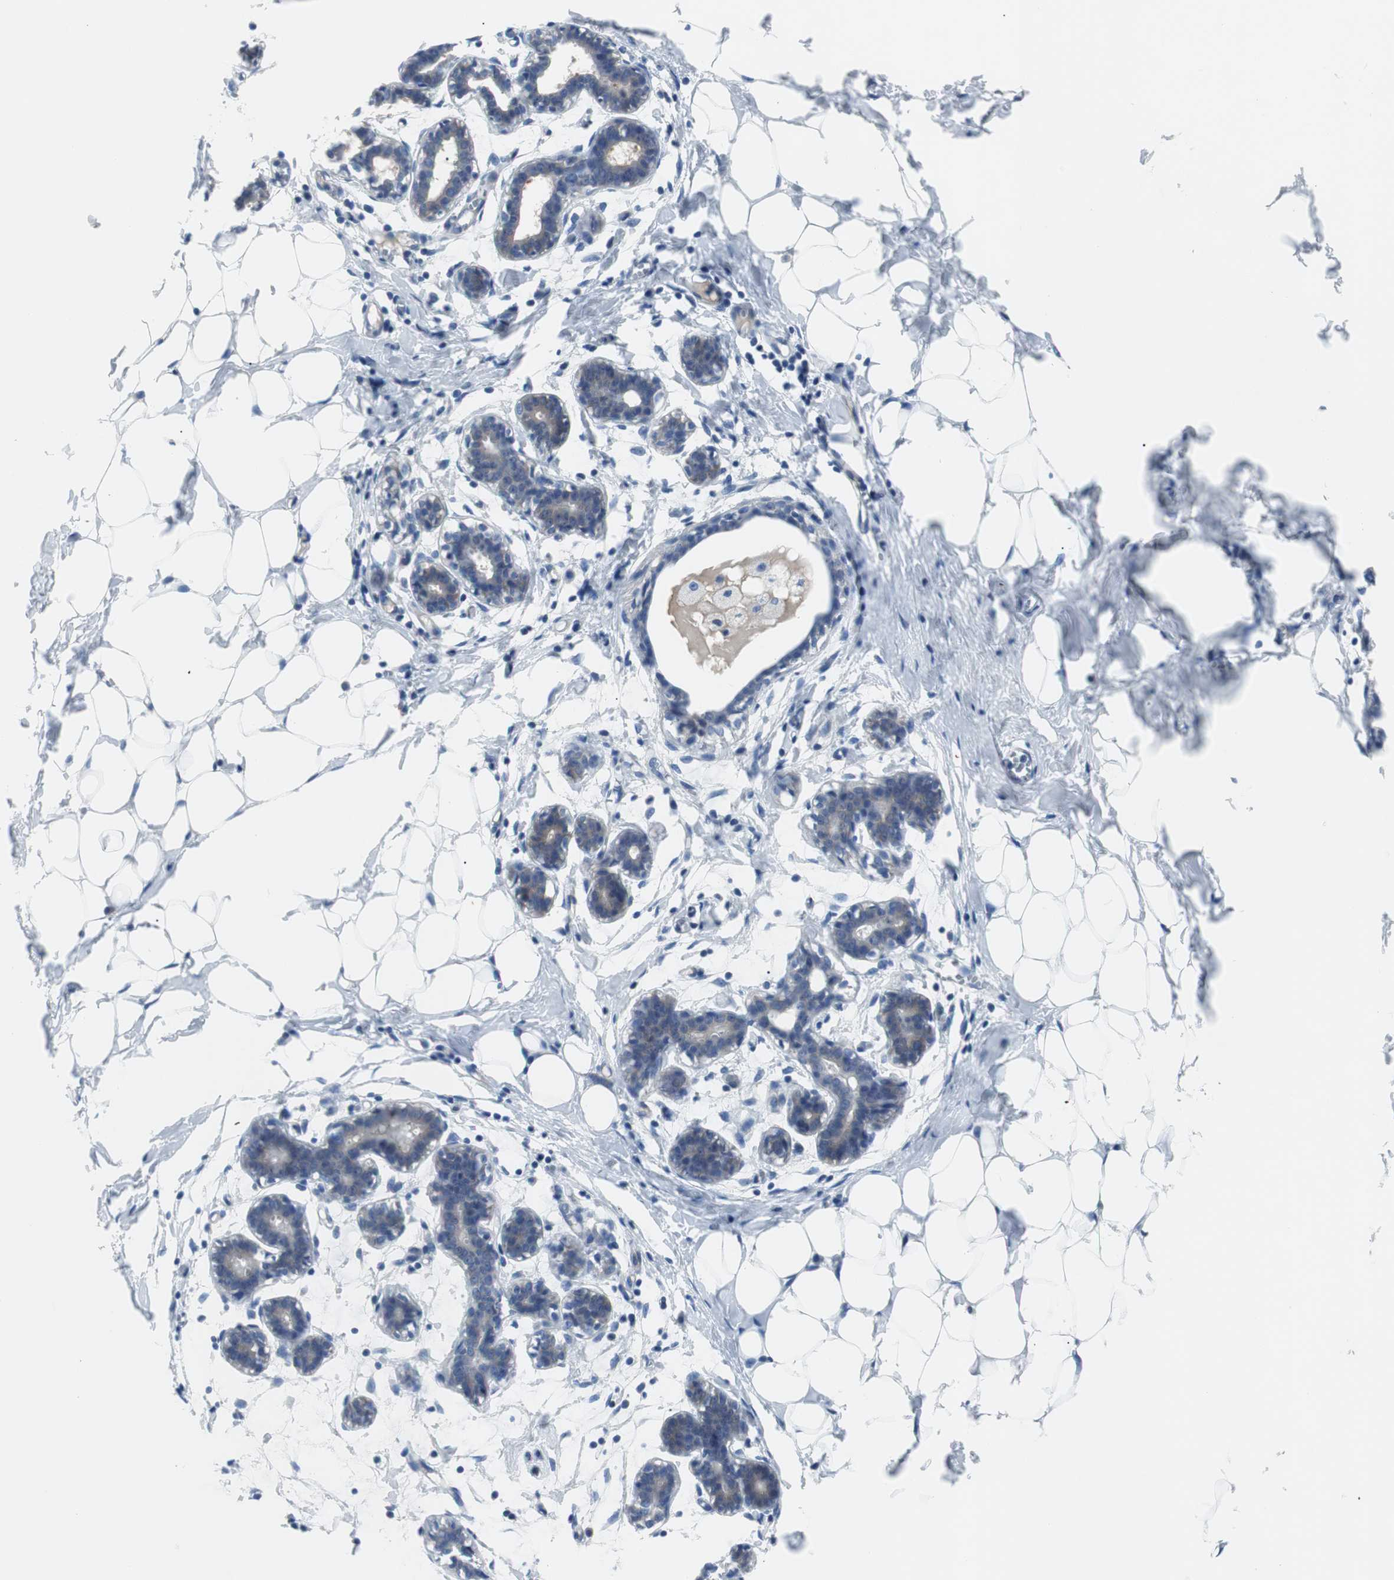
{"staining": {"intensity": "negative", "quantity": "none", "location": "none"}, "tissue": "breast", "cell_type": "Adipocytes", "image_type": "normal", "snomed": [{"axis": "morphology", "description": "Normal tissue, NOS"}, {"axis": "topography", "description": "Breast"}], "caption": "The image displays no significant staining in adipocytes of breast. (DAB (3,3'-diaminobenzidine) IHC with hematoxylin counter stain).", "gene": "EEF2K", "patient": {"sex": "female", "age": 27}}